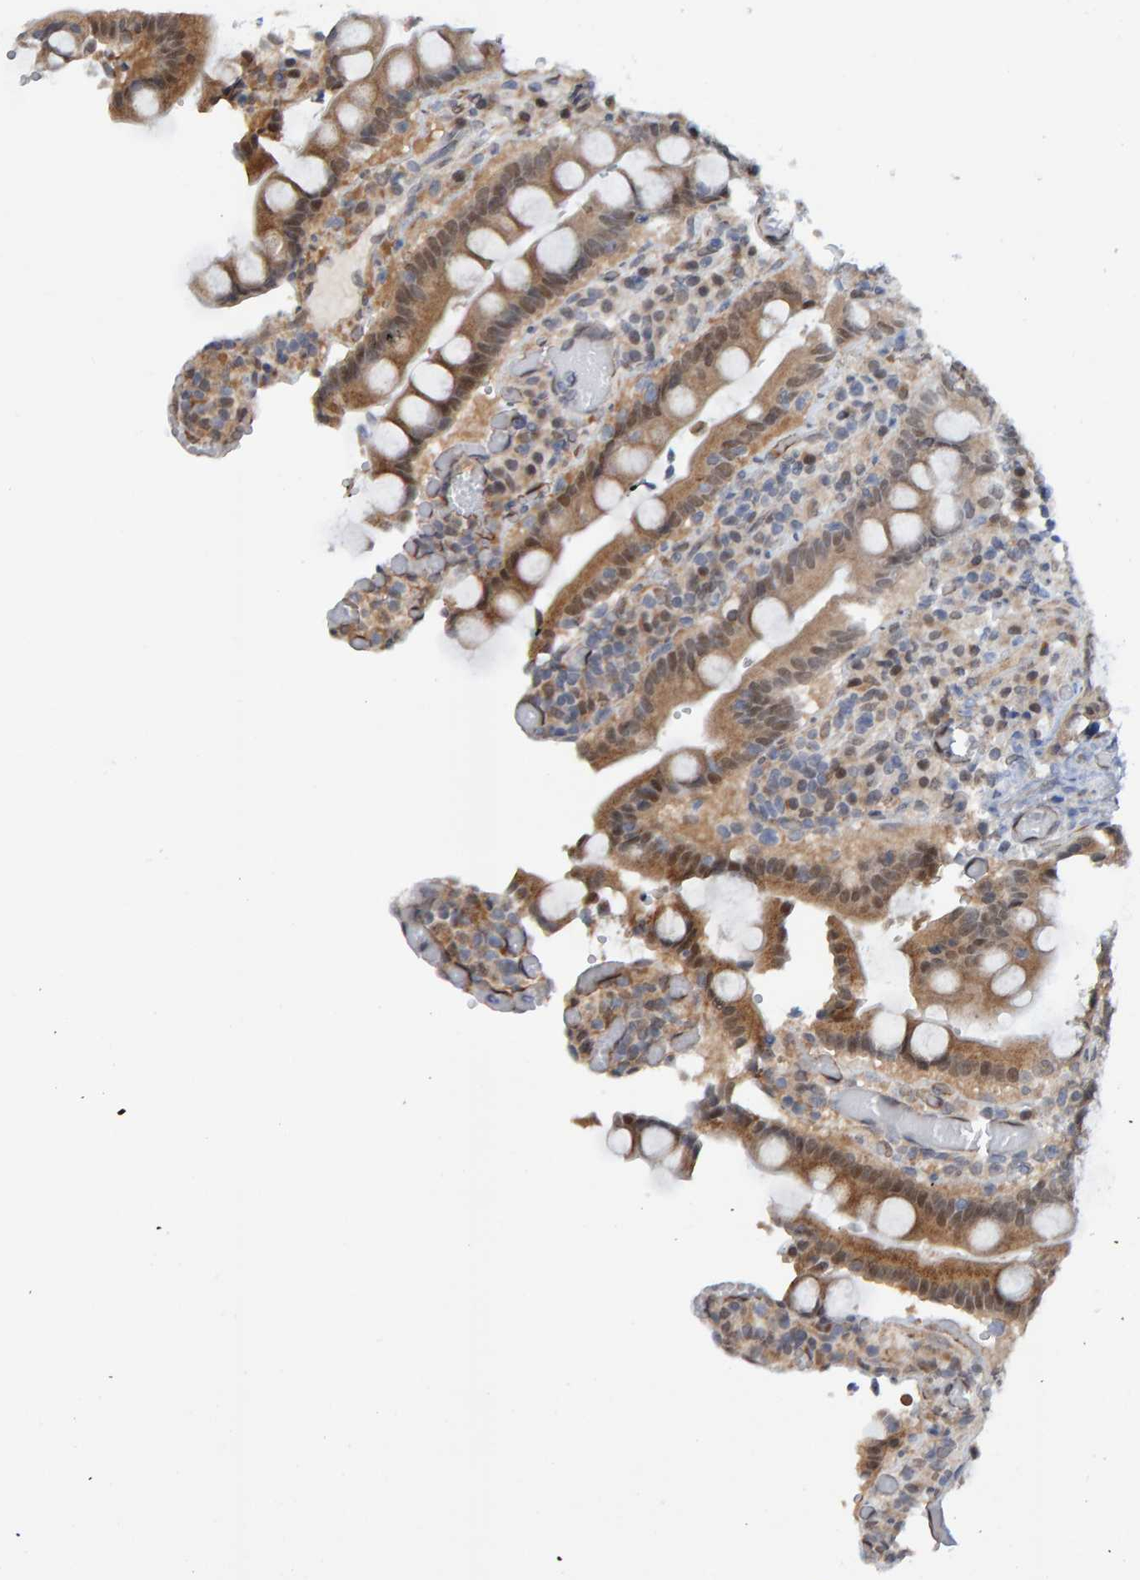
{"staining": {"intensity": "moderate", "quantity": "25%-75%", "location": "cytoplasmic/membranous,nuclear"}, "tissue": "duodenum", "cell_type": "Glandular cells", "image_type": "normal", "snomed": [{"axis": "morphology", "description": "Normal tissue, NOS"}, {"axis": "topography", "description": "Small intestine, NOS"}], "caption": "Duodenum stained for a protein displays moderate cytoplasmic/membranous,nuclear positivity in glandular cells.", "gene": "SCRN2", "patient": {"sex": "female", "age": 71}}